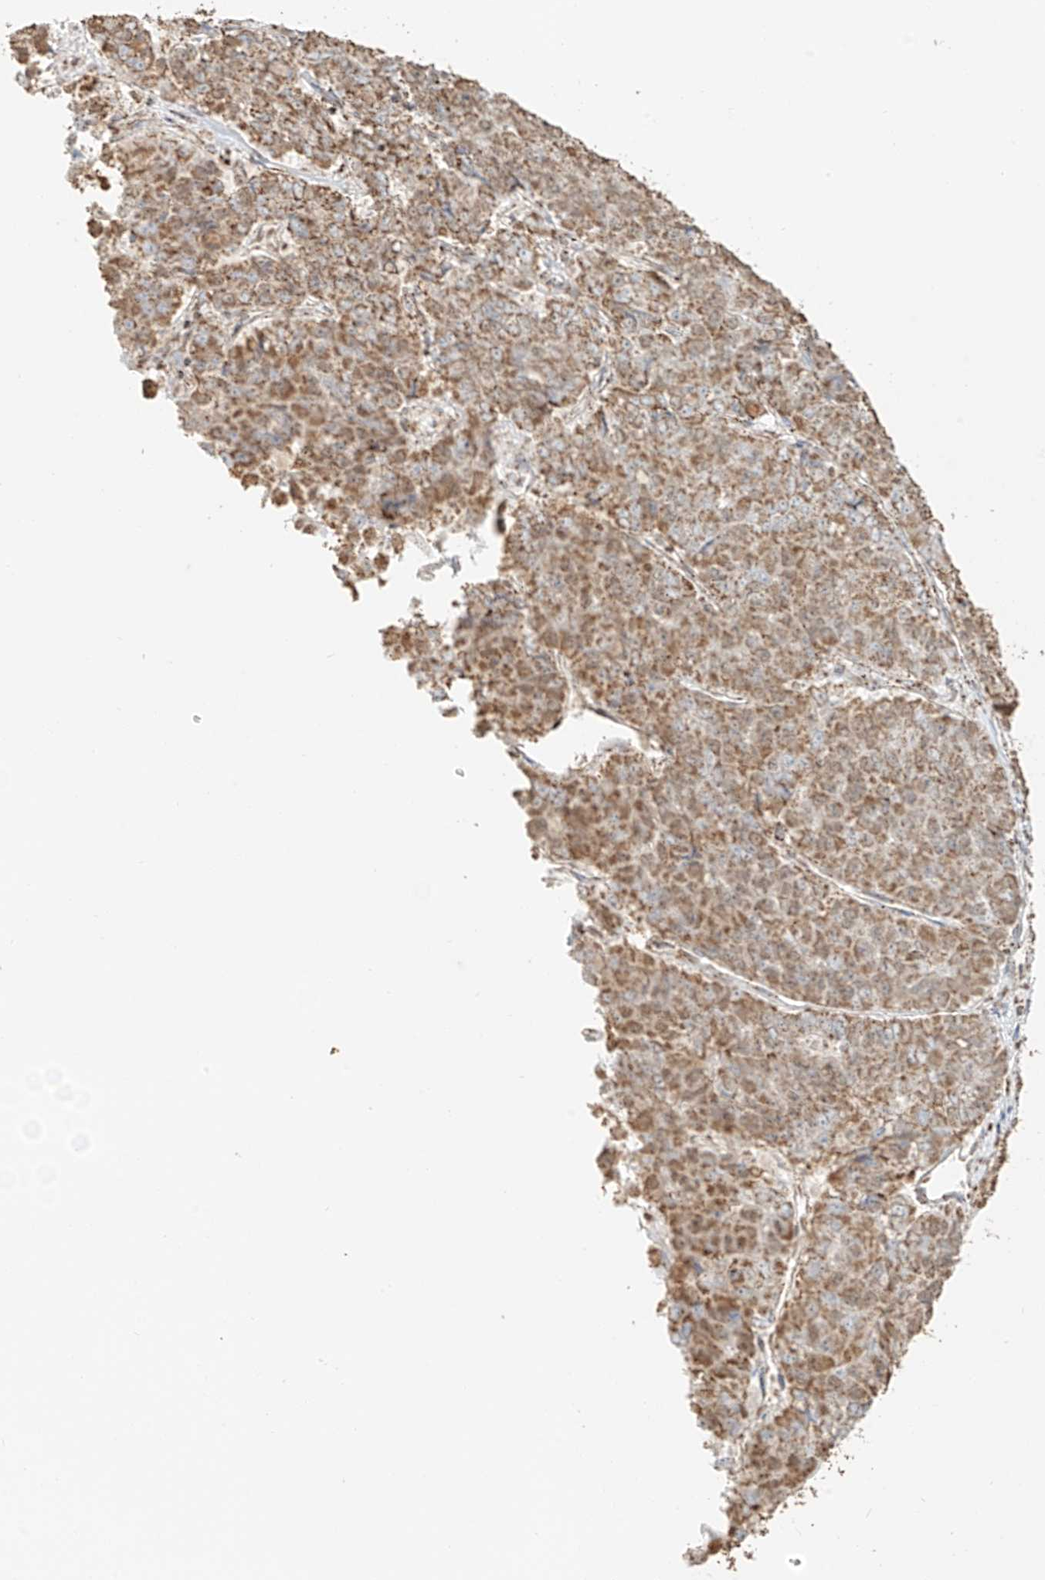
{"staining": {"intensity": "moderate", "quantity": ">75%", "location": "cytoplasmic/membranous"}, "tissue": "pancreatic cancer", "cell_type": "Tumor cells", "image_type": "cancer", "snomed": [{"axis": "morphology", "description": "Adenocarcinoma, NOS"}, {"axis": "topography", "description": "Pancreas"}], "caption": "Brown immunohistochemical staining in pancreatic cancer demonstrates moderate cytoplasmic/membranous expression in approximately >75% of tumor cells.", "gene": "MIPEP", "patient": {"sex": "male", "age": 50}}